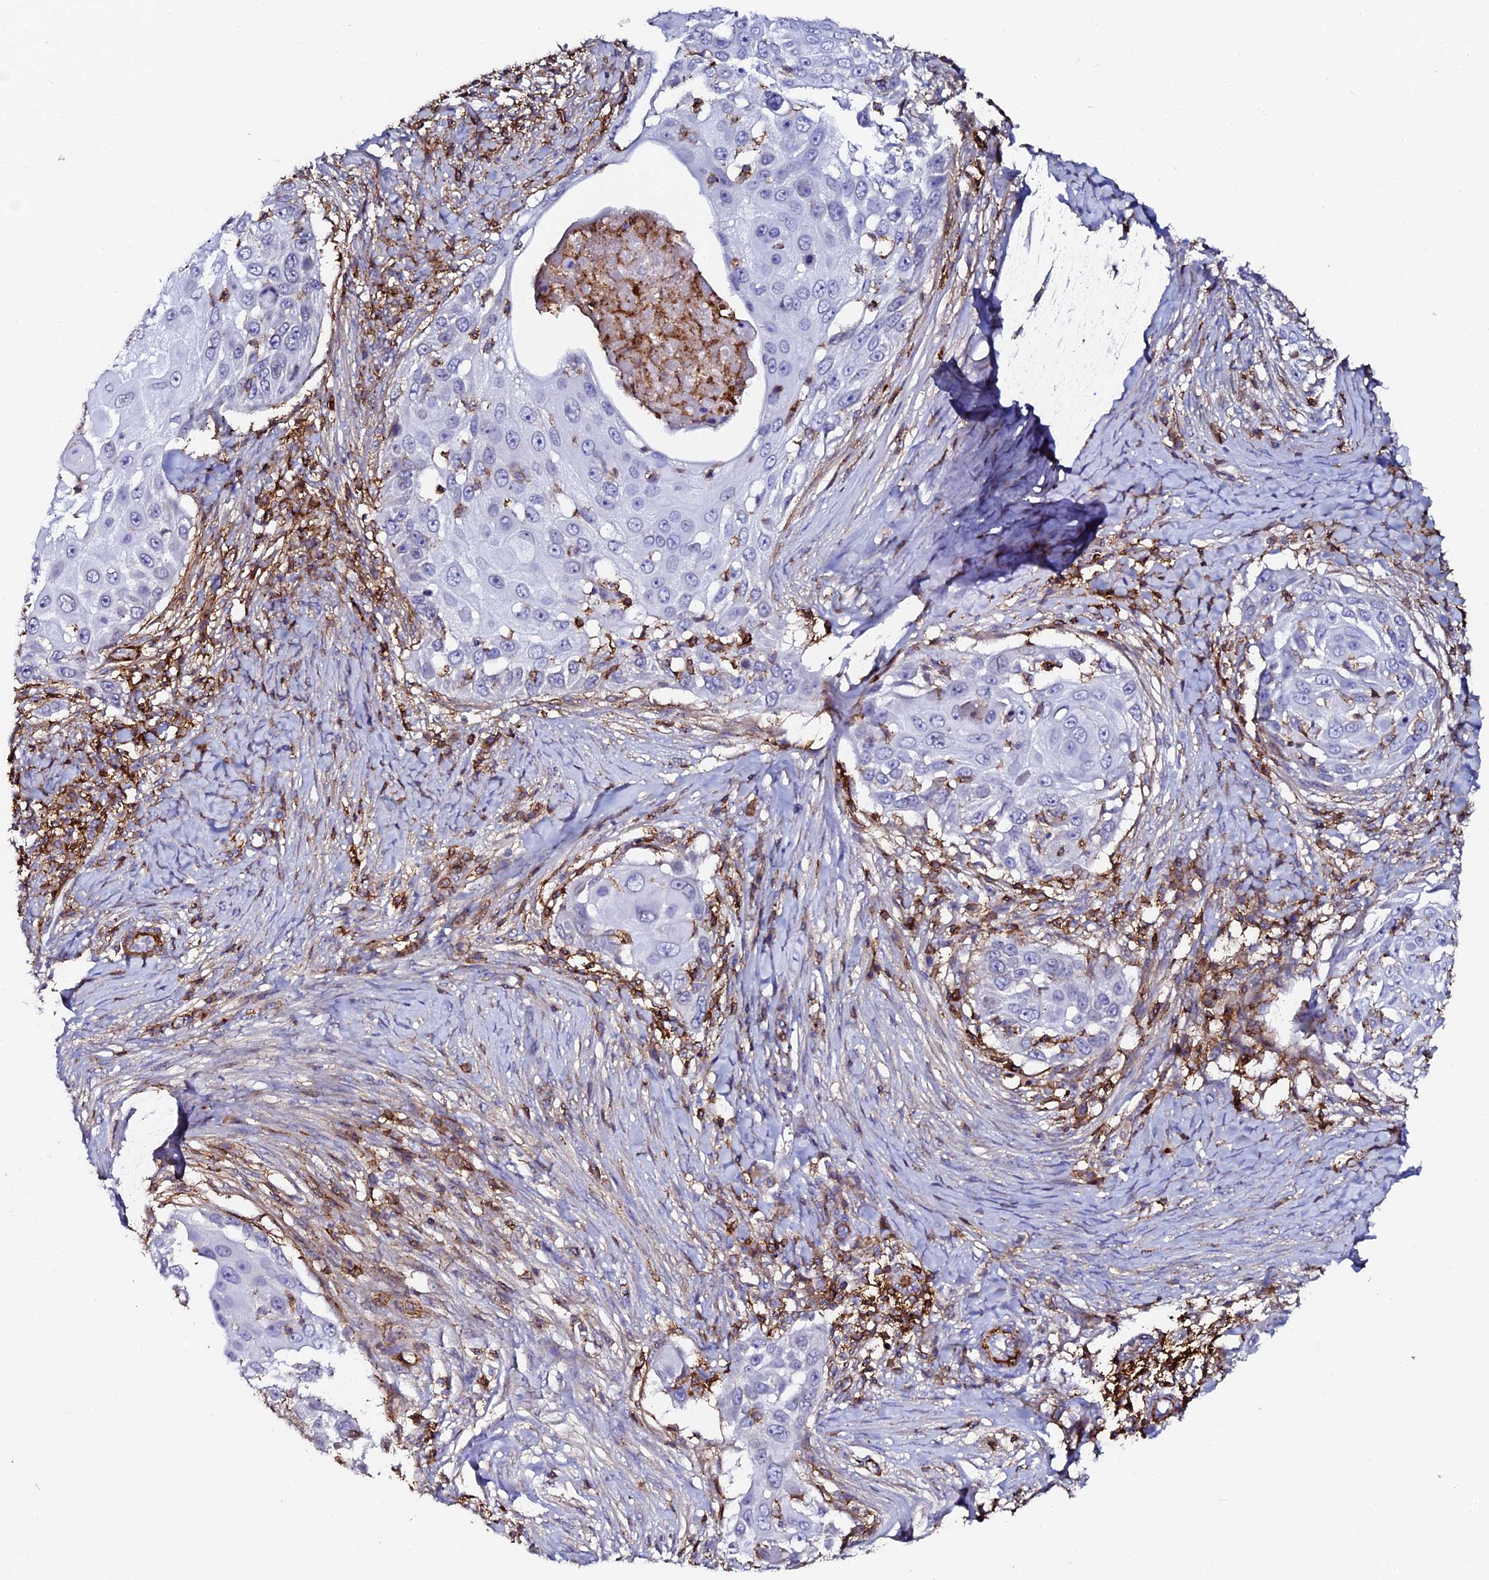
{"staining": {"intensity": "negative", "quantity": "none", "location": "none"}, "tissue": "skin cancer", "cell_type": "Tumor cells", "image_type": "cancer", "snomed": [{"axis": "morphology", "description": "Squamous cell carcinoma, NOS"}, {"axis": "topography", "description": "Skin"}], "caption": "There is no significant positivity in tumor cells of skin cancer.", "gene": "AAAS", "patient": {"sex": "female", "age": 44}}